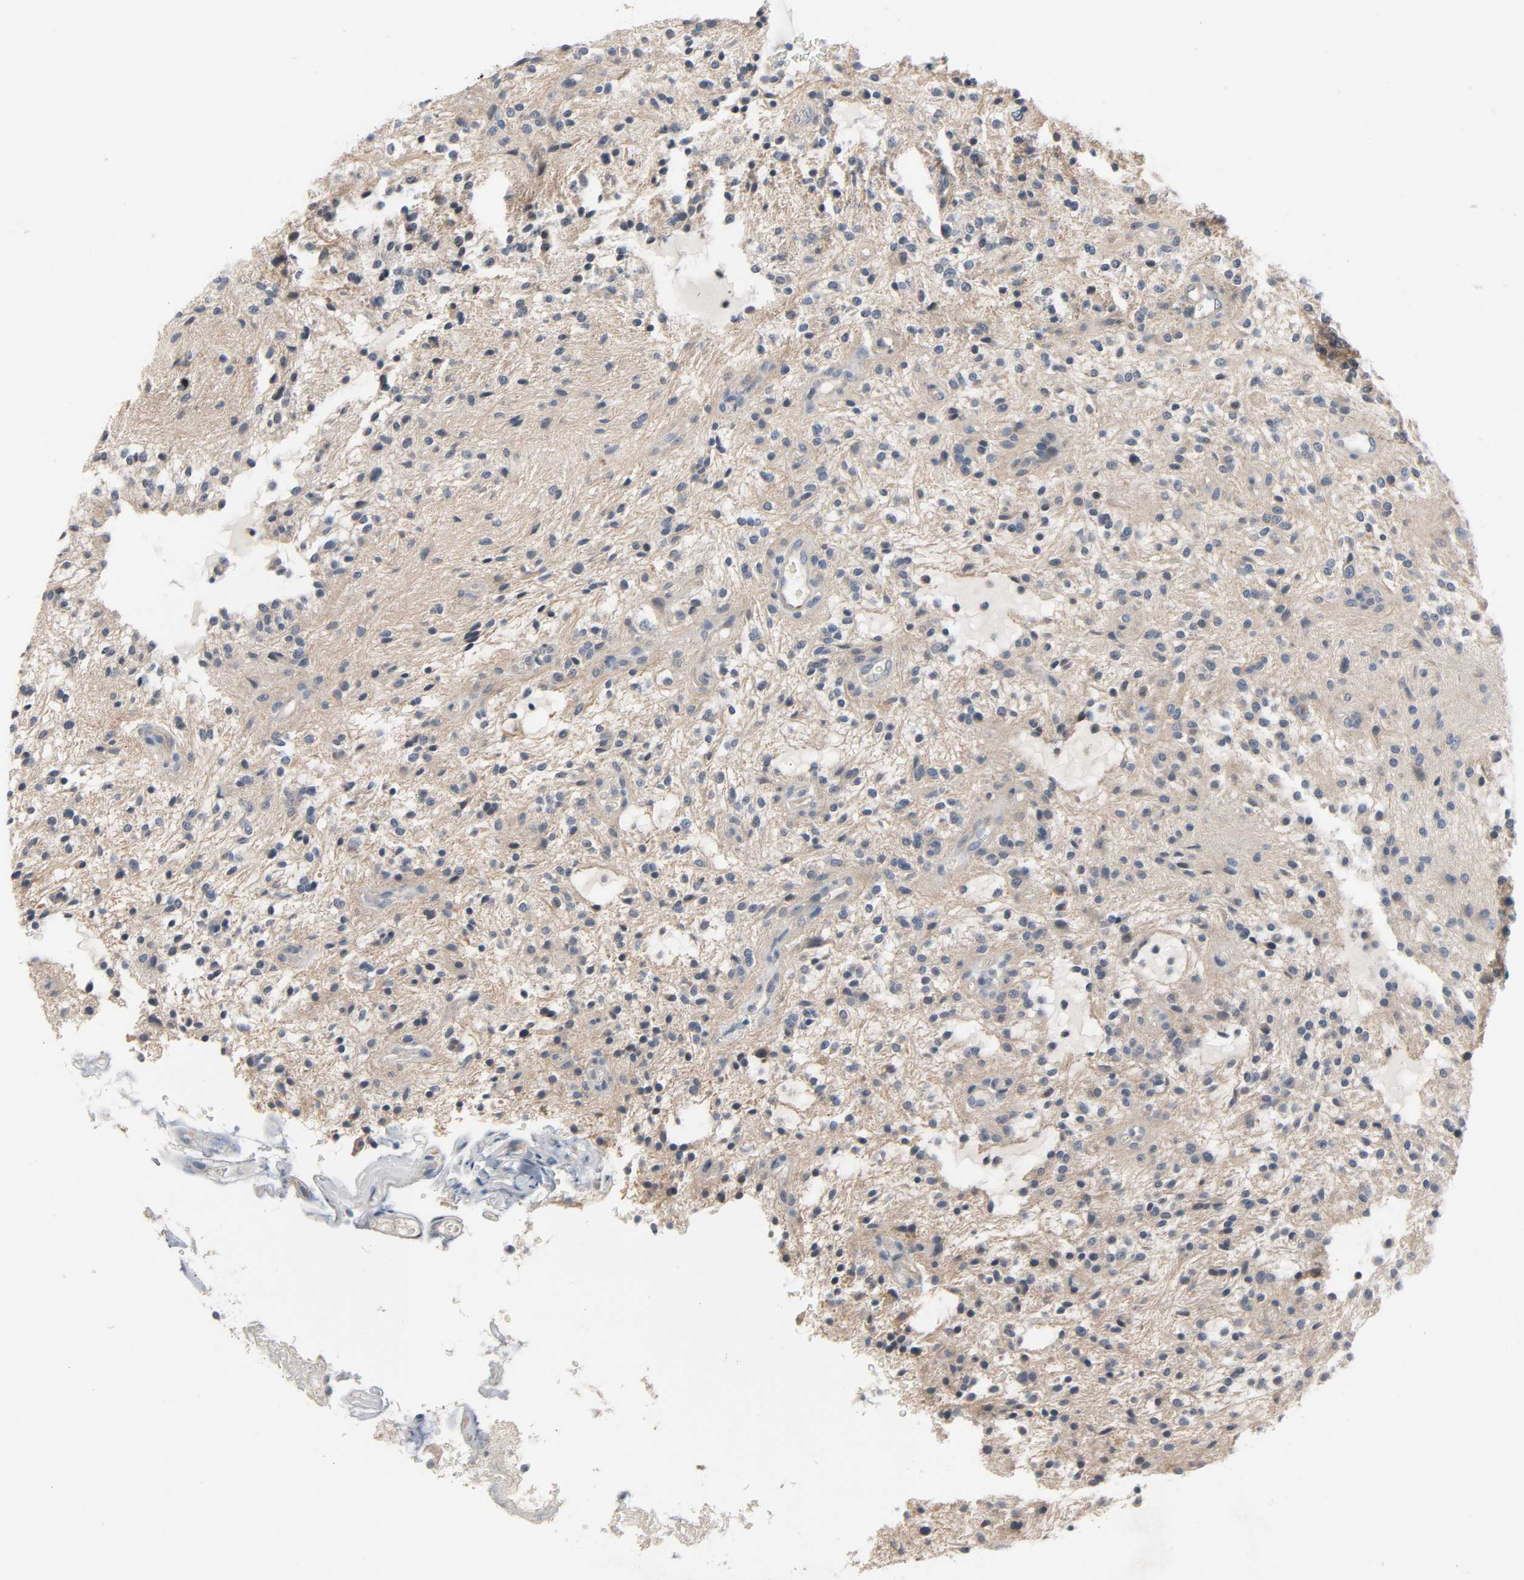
{"staining": {"intensity": "negative", "quantity": "none", "location": "none"}, "tissue": "glioma", "cell_type": "Tumor cells", "image_type": "cancer", "snomed": [{"axis": "morphology", "description": "Glioma, malignant, NOS"}, {"axis": "topography", "description": "Cerebellum"}], "caption": "IHC of glioma displays no staining in tumor cells. The staining was performed using DAB to visualize the protein expression in brown, while the nuclei were stained in blue with hematoxylin (Magnification: 20x).", "gene": "LIMCH1", "patient": {"sex": "female", "age": 10}}